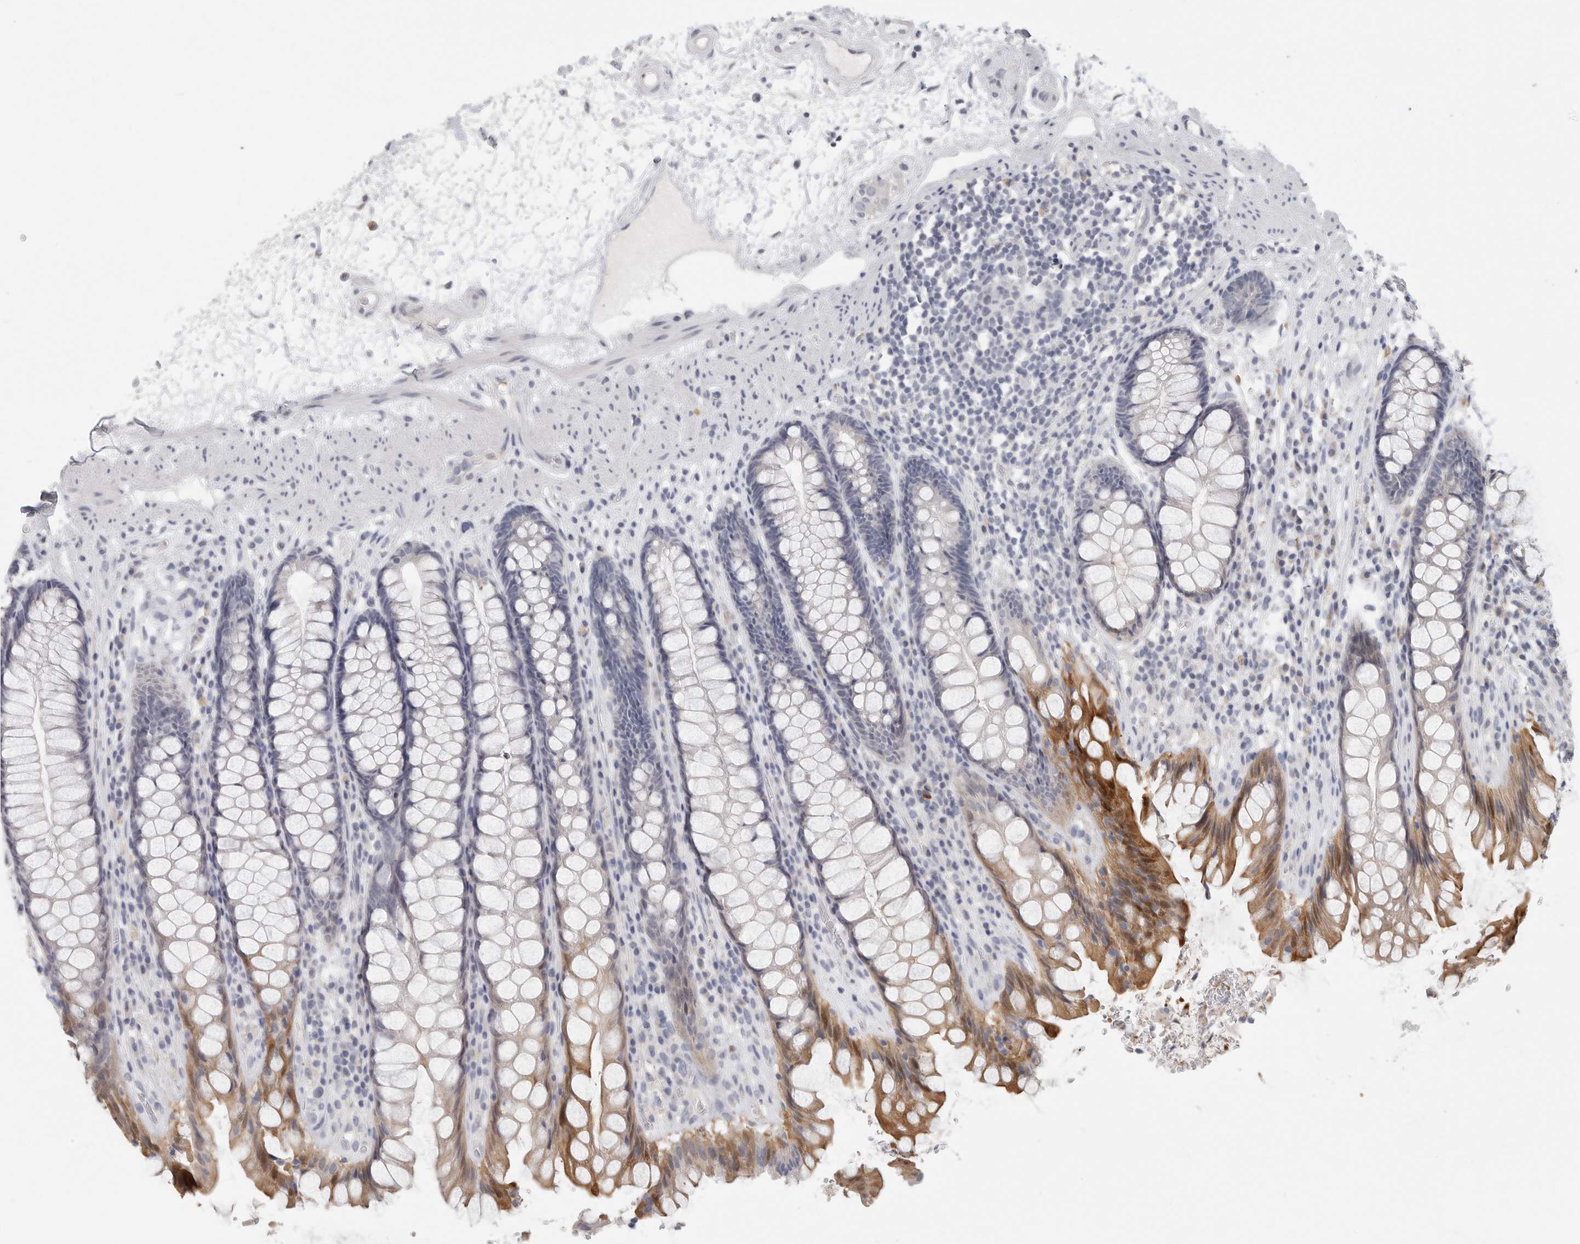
{"staining": {"intensity": "strong", "quantity": "<25%", "location": "cytoplasmic/membranous"}, "tissue": "rectum", "cell_type": "Glandular cells", "image_type": "normal", "snomed": [{"axis": "morphology", "description": "Normal tissue, NOS"}, {"axis": "topography", "description": "Rectum"}], "caption": "Glandular cells demonstrate medium levels of strong cytoplasmic/membranous staining in about <25% of cells in normal rectum. The staining was performed using DAB (3,3'-diaminobenzidine), with brown indicating positive protein expression. Nuclei are stained blue with hematoxylin.", "gene": "DNAJC11", "patient": {"sex": "male", "age": 64}}